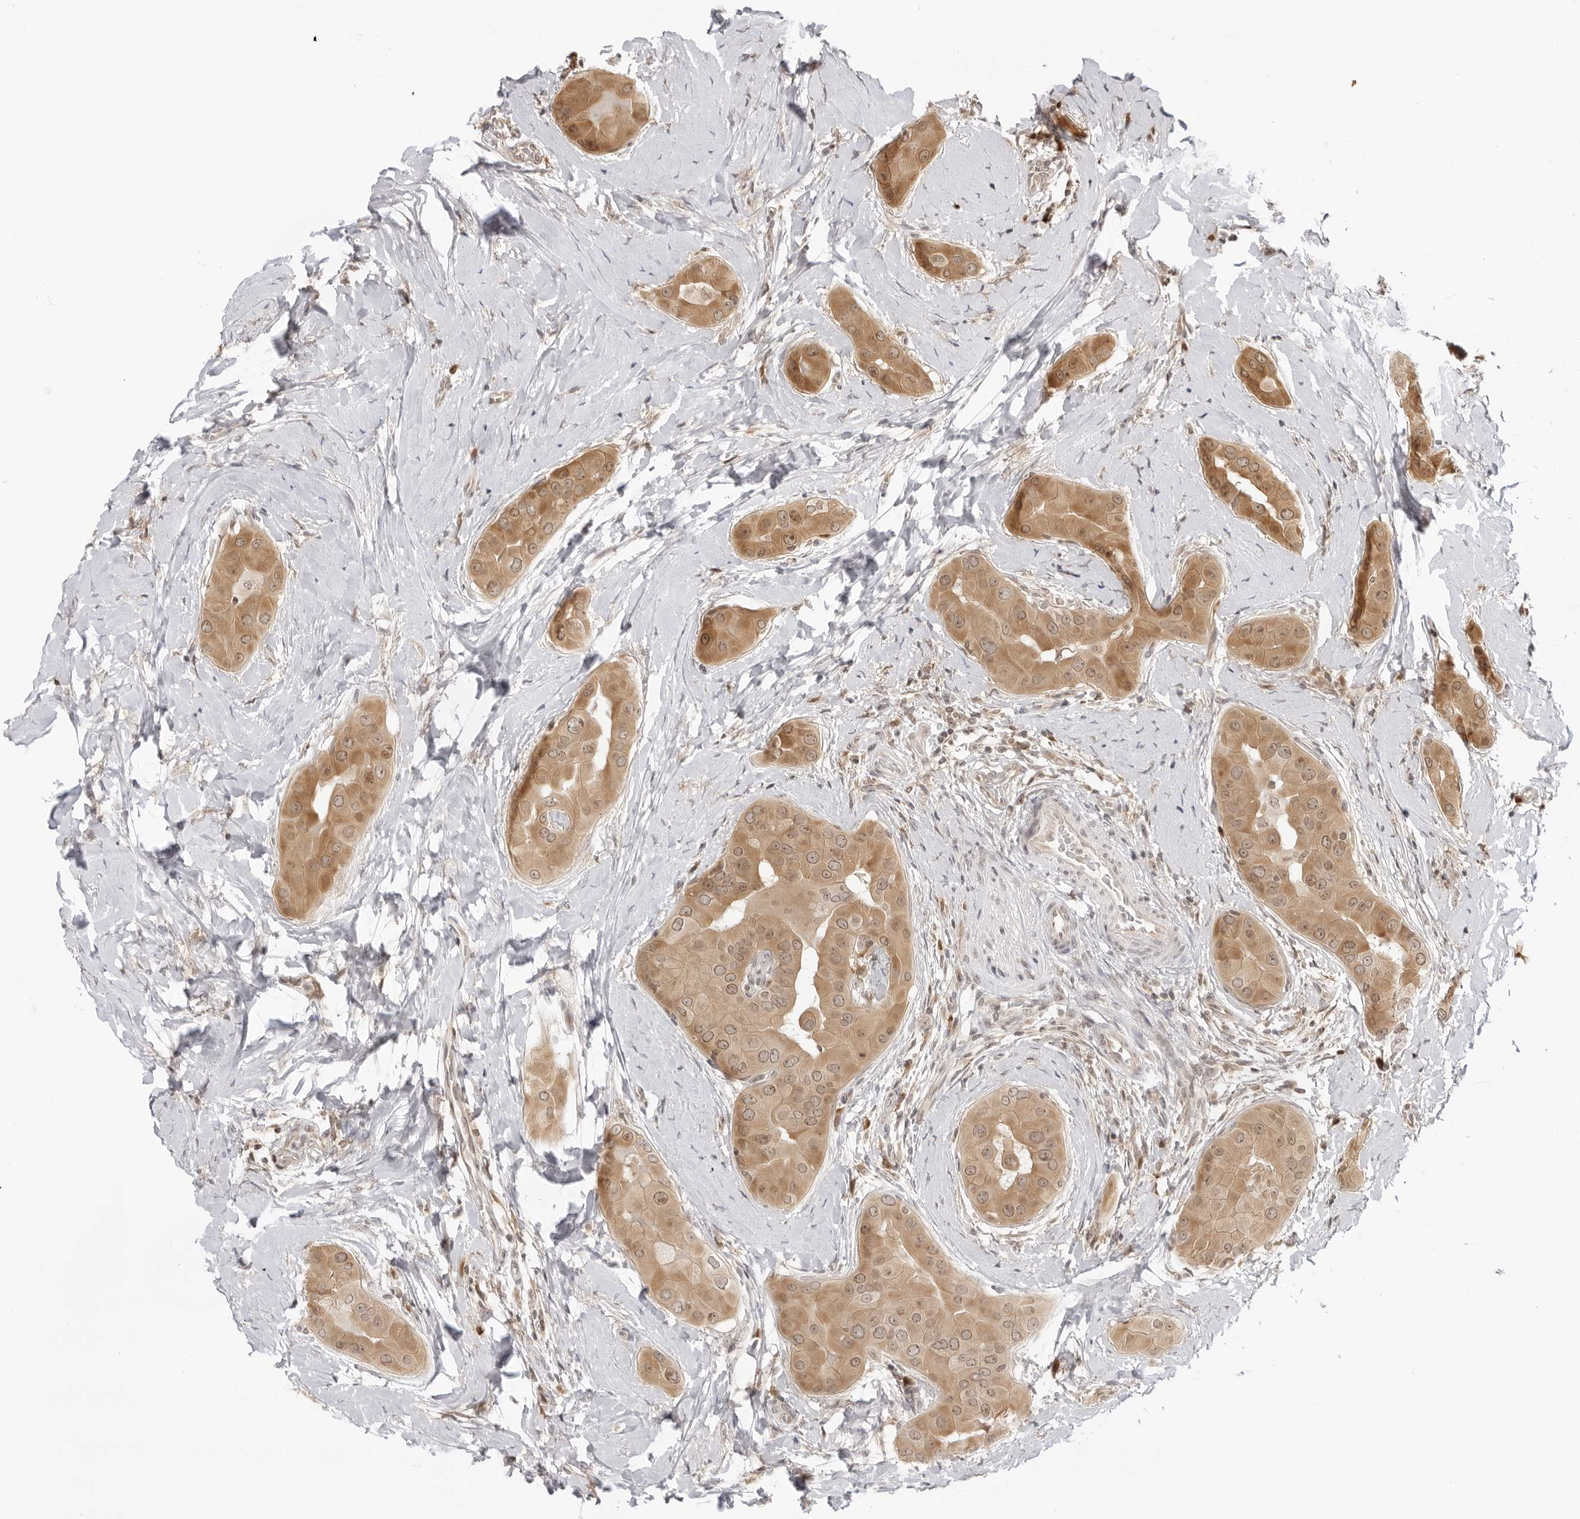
{"staining": {"intensity": "moderate", "quantity": ">75%", "location": "cytoplasmic/membranous,nuclear"}, "tissue": "thyroid cancer", "cell_type": "Tumor cells", "image_type": "cancer", "snomed": [{"axis": "morphology", "description": "Papillary adenocarcinoma, NOS"}, {"axis": "topography", "description": "Thyroid gland"}], "caption": "Tumor cells show moderate cytoplasmic/membranous and nuclear staining in approximately >75% of cells in papillary adenocarcinoma (thyroid).", "gene": "PRRC2C", "patient": {"sex": "male", "age": 33}}